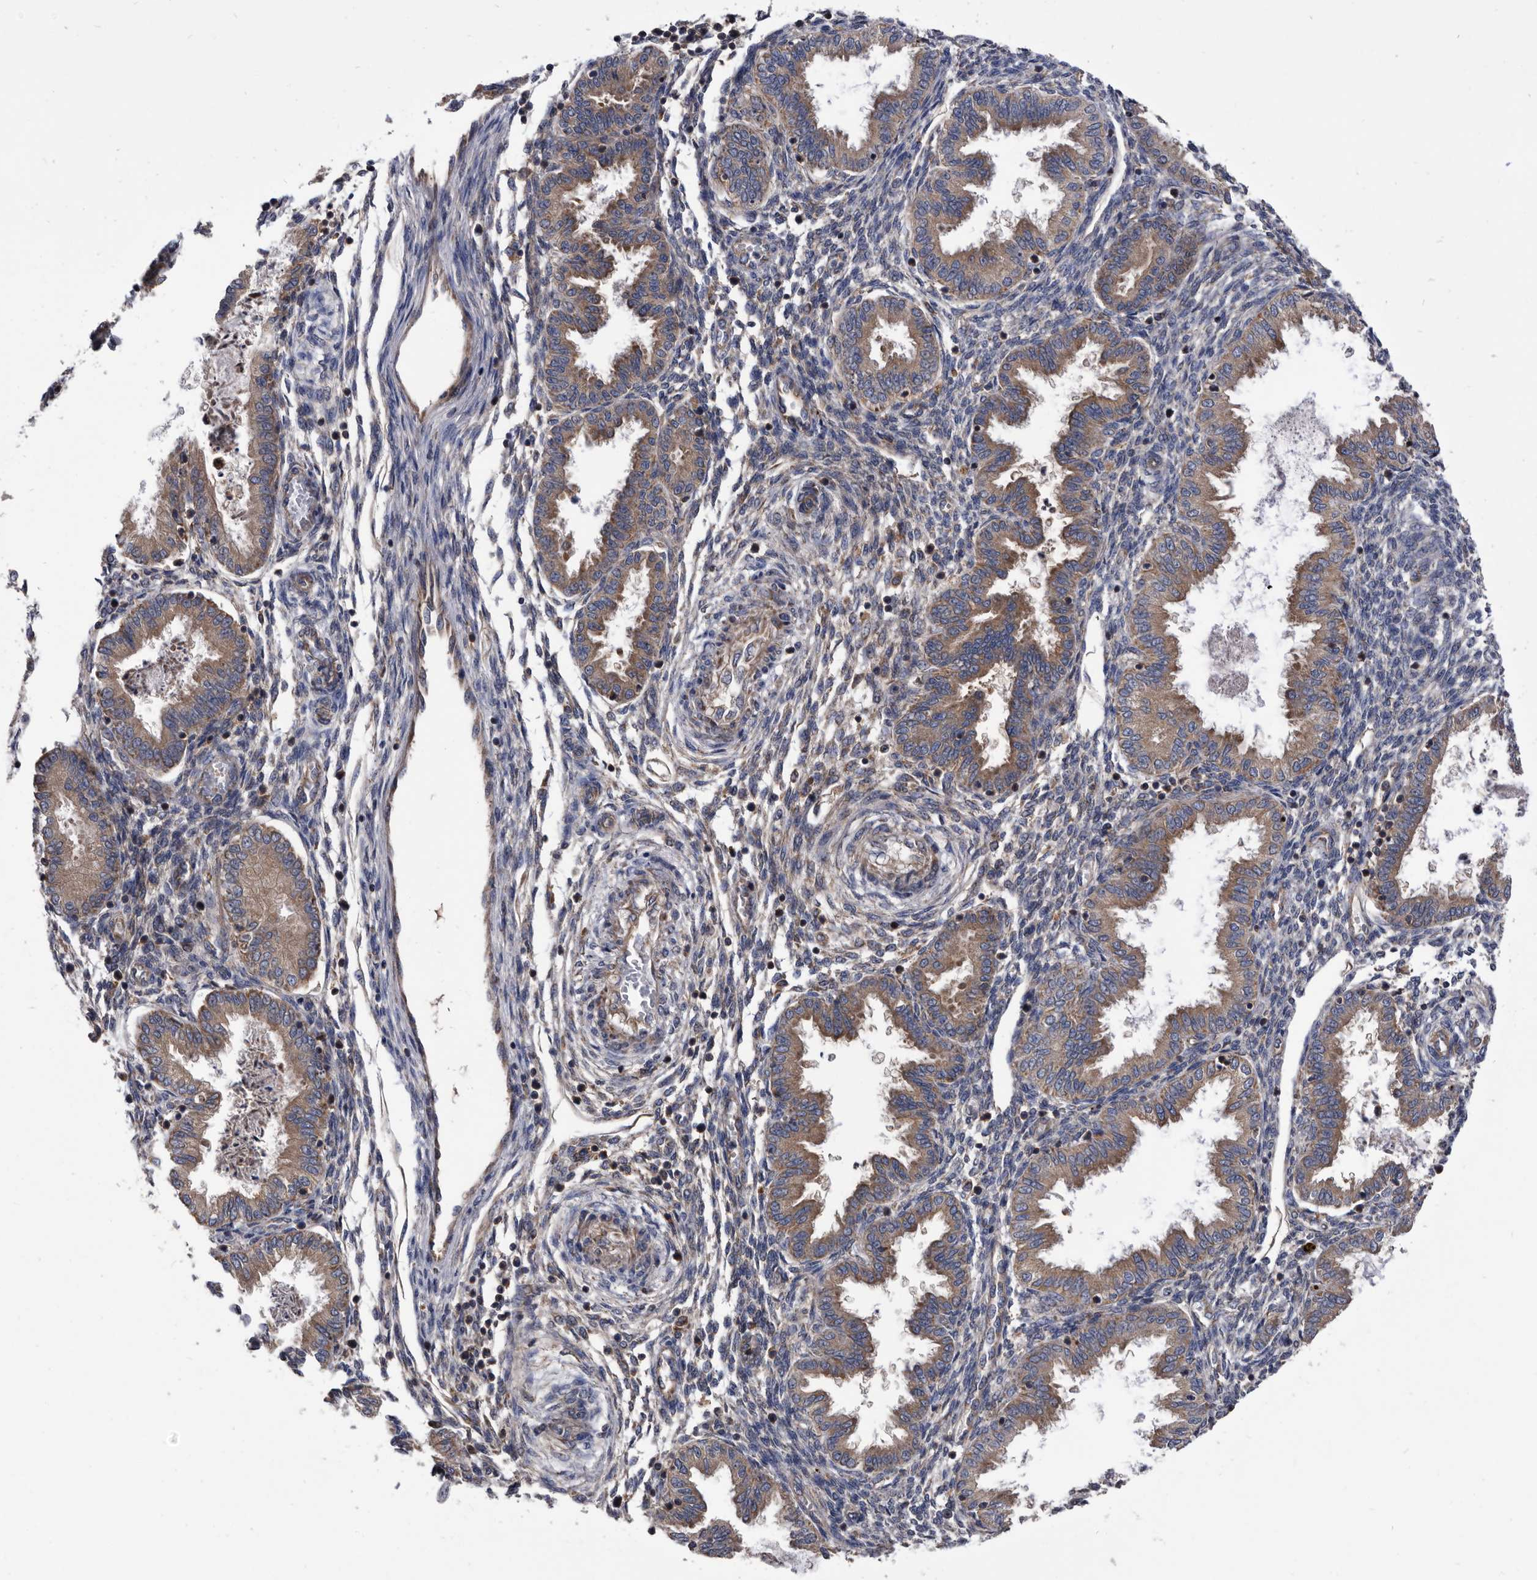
{"staining": {"intensity": "negative", "quantity": "none", "location": "none"}, "tissue": "endometrium", "cell_type": "Cells in endometrial stroma", "image_type": "normal", "snomed": [{"axis": "morphology", "description": "Normal tissue, NOS"}, {"axis": "topography", "description": "Endometrium"}], "caption": "IHC histopathology image of unremarkable endometrium: human endometrium stained with DAB demonstrates no significant protein positivity in cells in endometrial stroma.", "gene": "DTNBP1", "patient": {"sex": "female", "age": 33}}